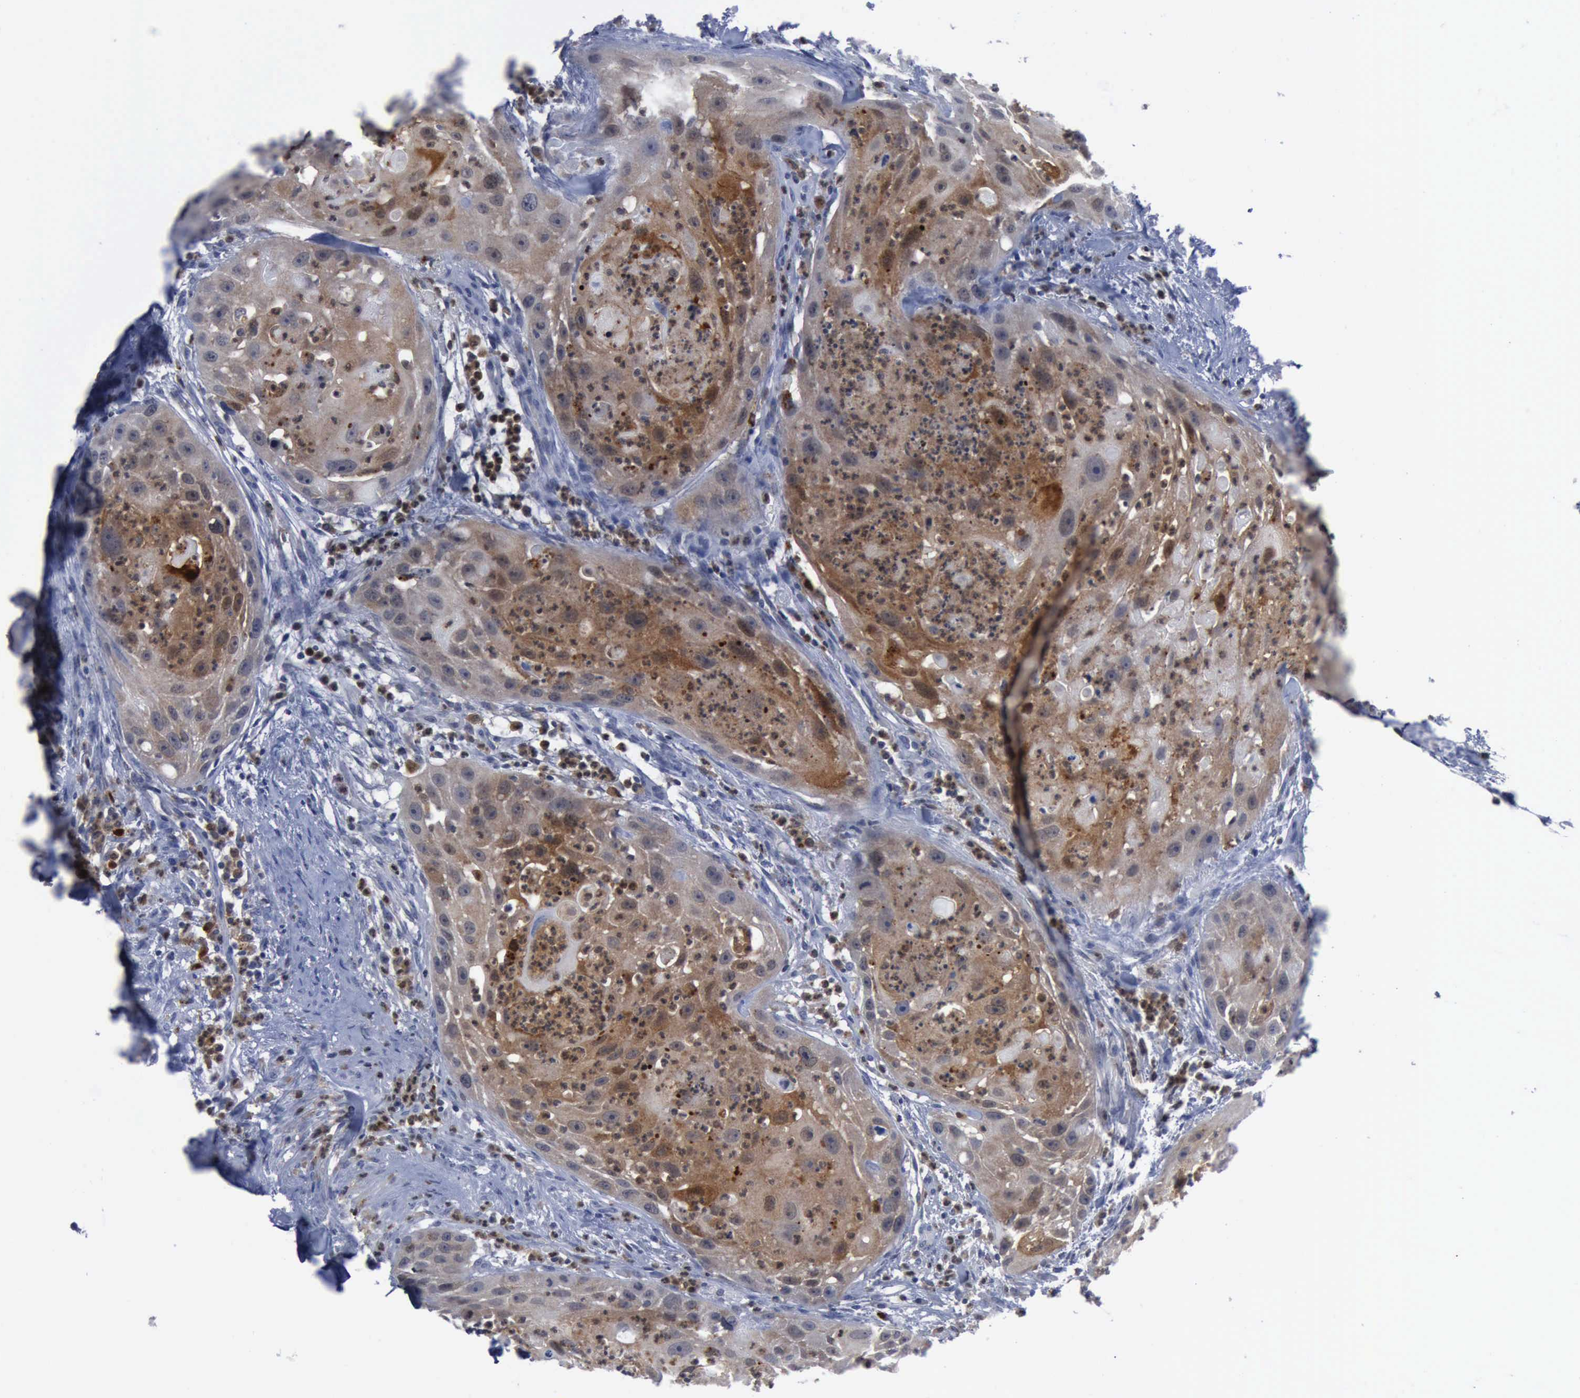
{"staining": {"intensity": "strong", "quantity": ">75%", "location": "cytoplasmic/membranous"}, "tissue": "head and neck cancer", "cell_type": "Tumor cells", "image_type": "cancer", "snomed": [{"axis": "morphology", "description": "Squamous cell carcinoma, NOS"}, {"axis": "topography", "description": "Head-Neck"}], "caption": "This photomicrograph shows IHC staining of head and neck squamous cell carcinoma, with high strong cytoplasmic/membranous positivity in approximately >75% of tumor cells.", "gene": "CSTA", "patient": {"sex": "male", "age": 64}}